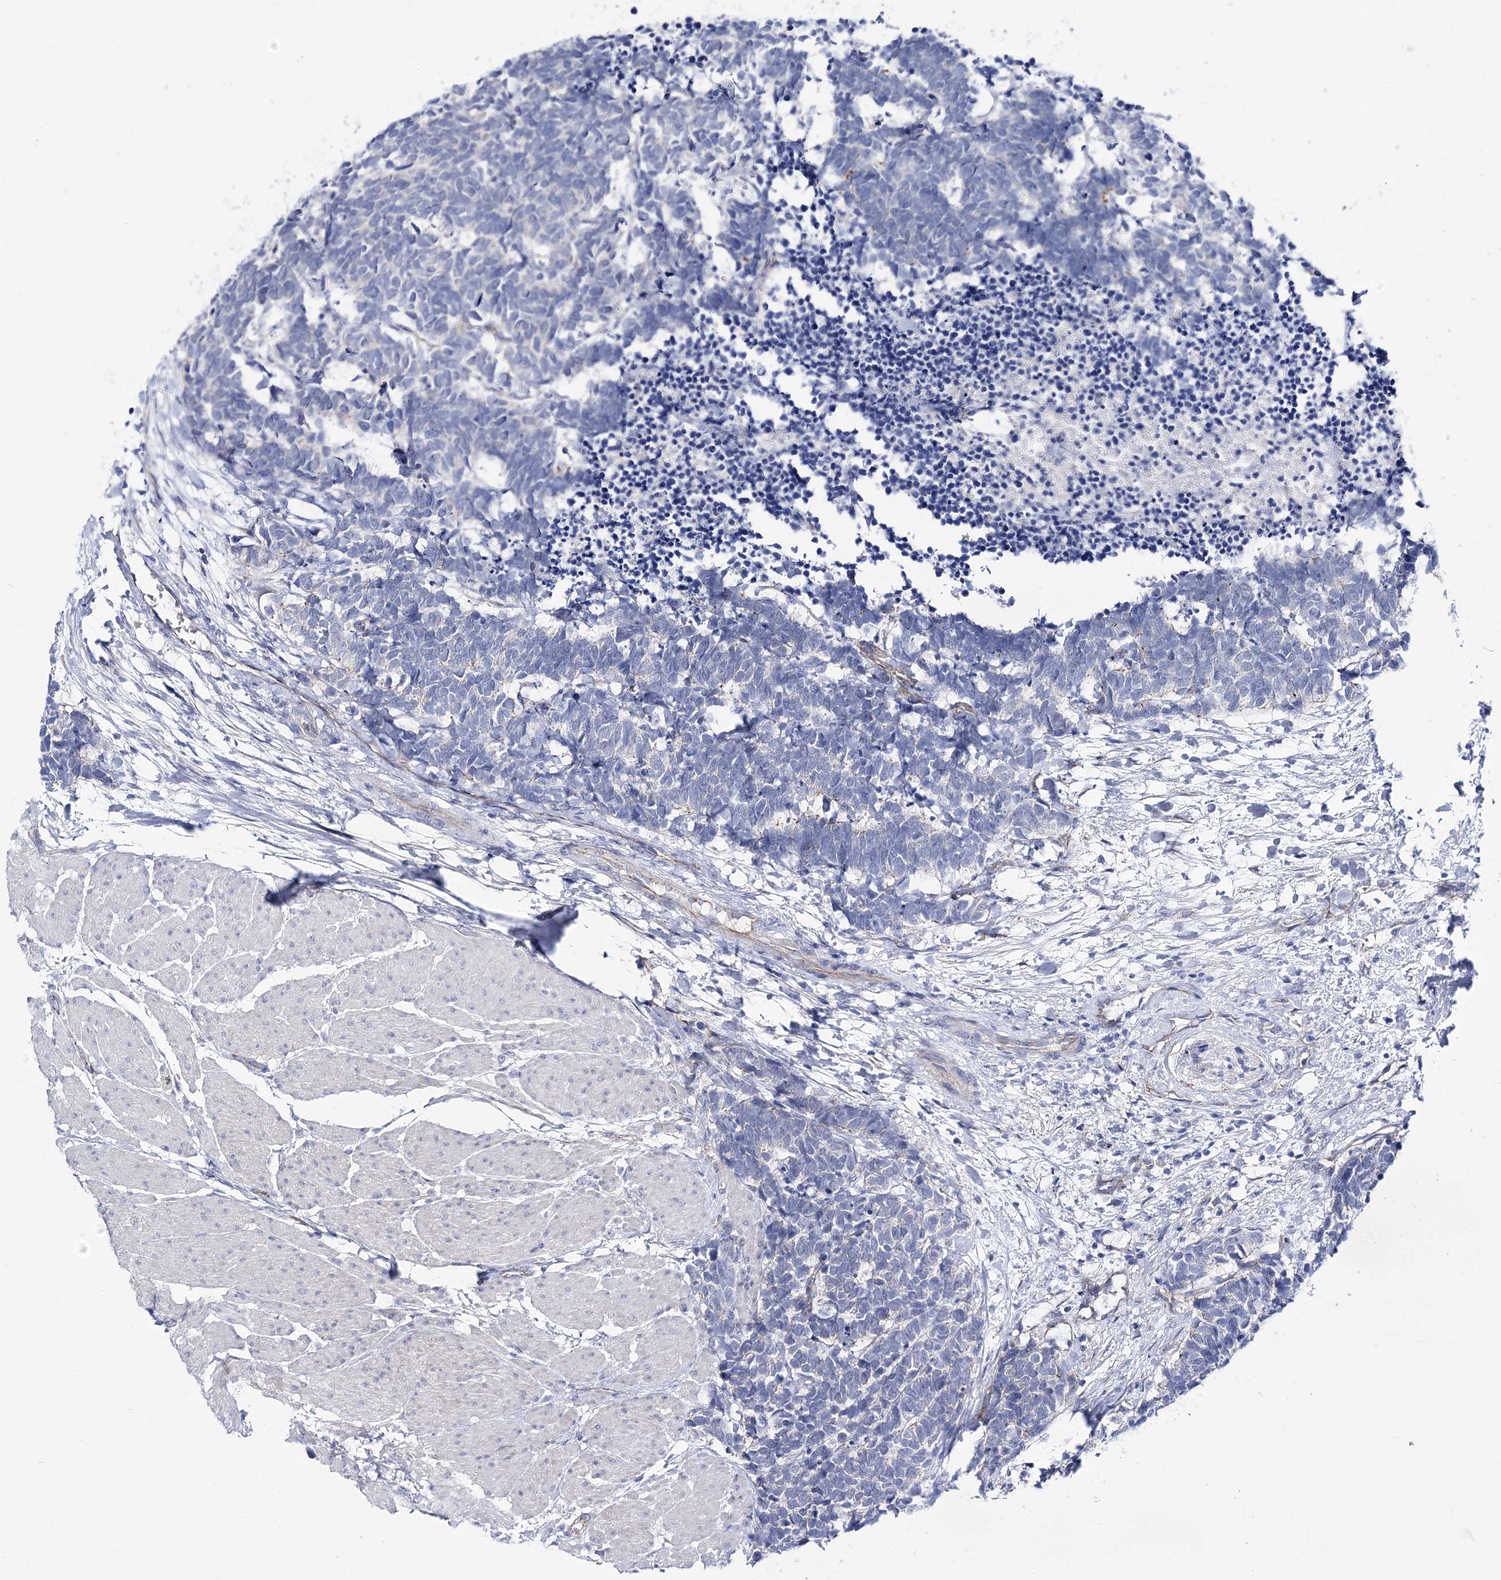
{"staining": {"intensity": "negative", "quantity": "none", "location": "none"}, "tissue": "carcinoid", "cell_type": "Tumor cells", "image_type": "cancer", "snomed": [{"axis": "morphology", "description": "Carcinoma, NOS"}, {"axis": "morphology", "description": "Carcinoid, malignant, NOS"}, {"axis": "topography", "description": "Urinary bladder"}], "caption": "Tumor cells show no significant positivity in carcinoid. (DAB immunohistochemistry, high magnification).", "gene": "NRAP", "patient": {"sex": "male", "age": 57}}